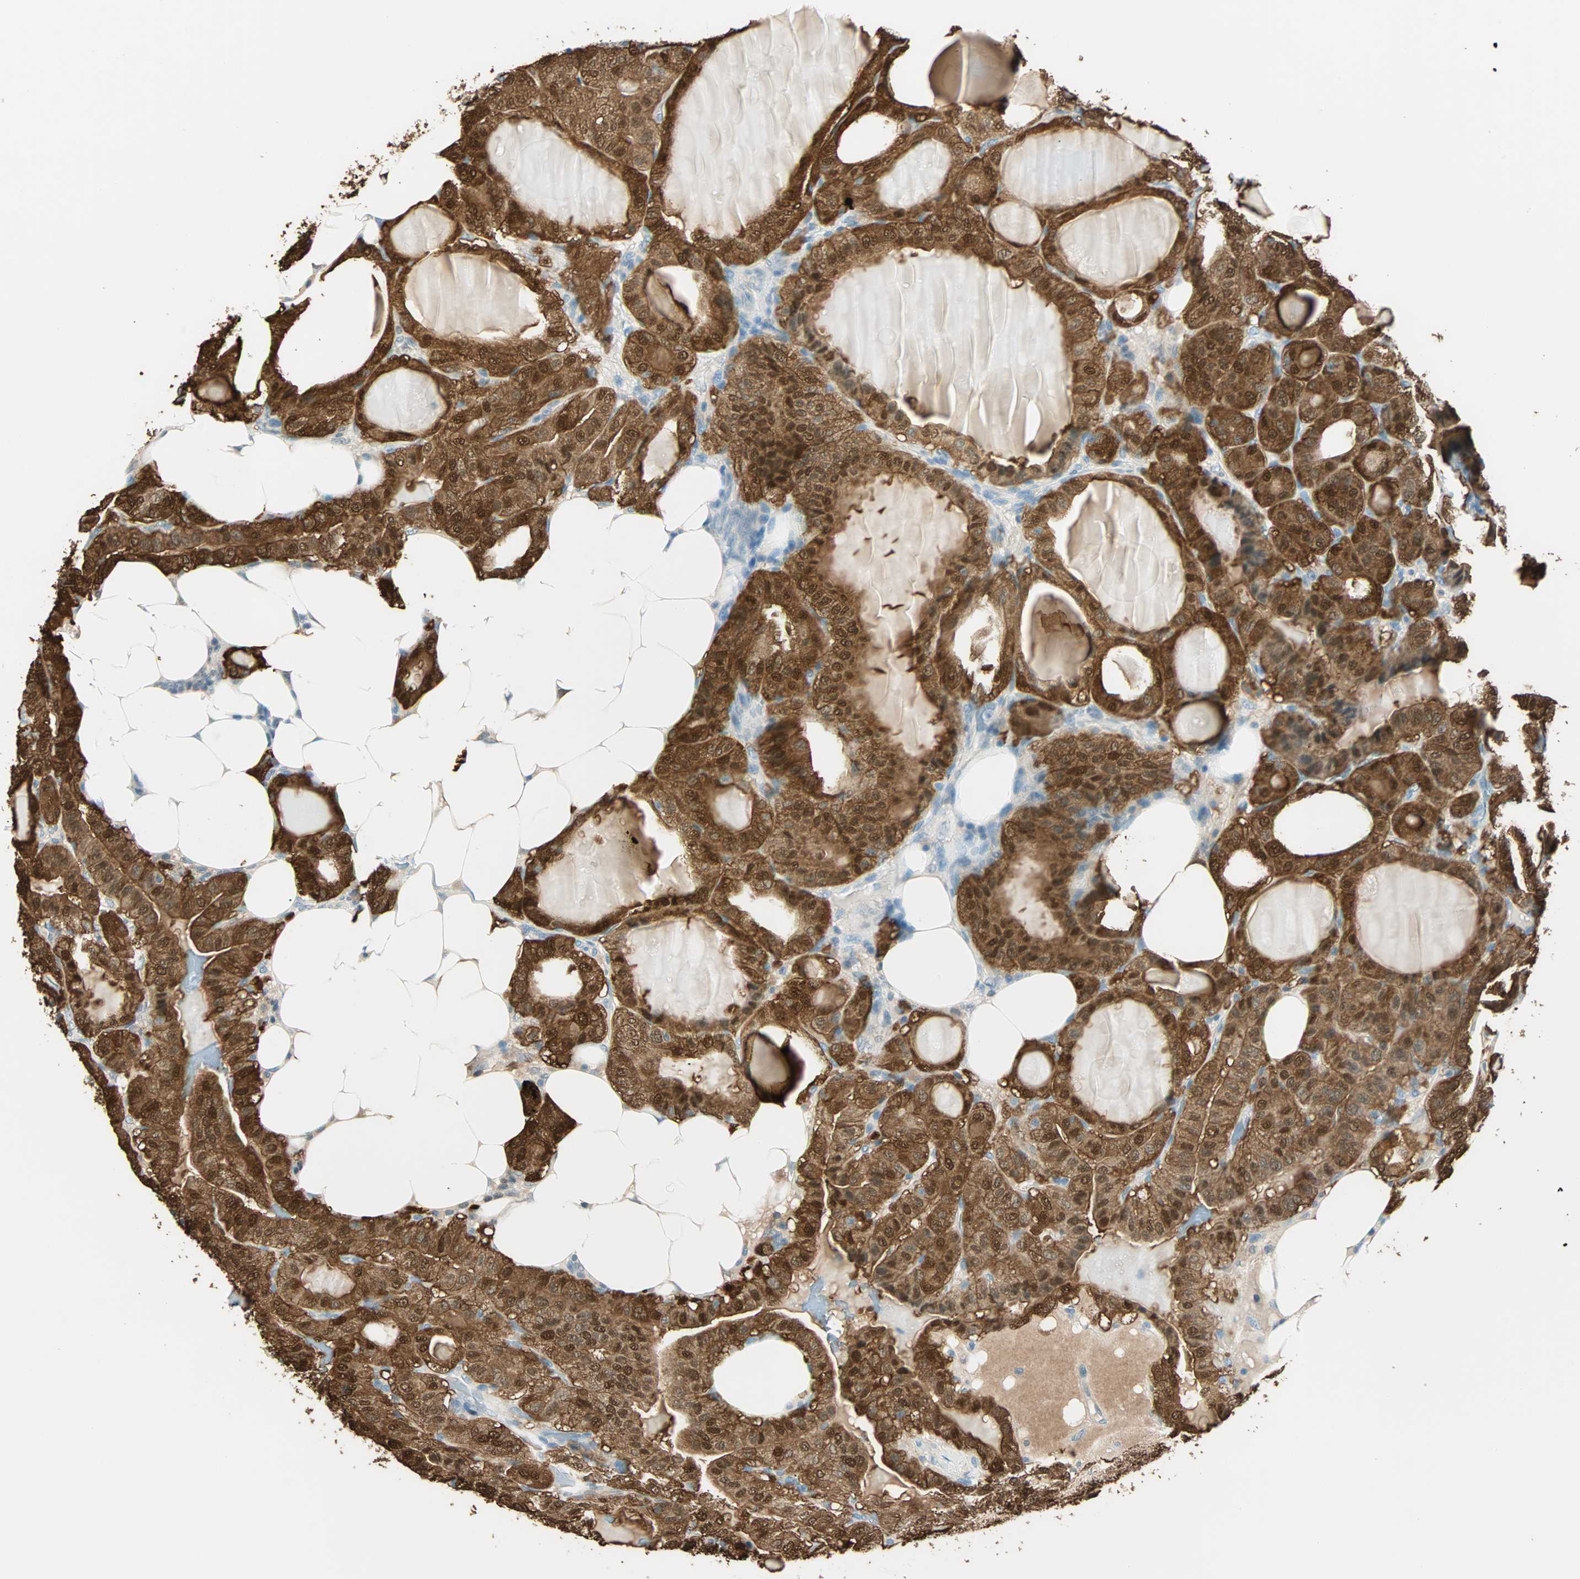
{"staining": {"intensity": "strong", "quantity": ">75%", "location": "cytoplasmic/membranous,nuclear"}, "tissue": "thyroid cancer", "cell_type": "Tumor cells", "image_type": "cancer", "snomed": [{"axis": "morphology", "description": "Papillary adenocarcinoma, NOS"}, {"axis": "topography", "description": "Thyroid gland"}], "caption": "The immunohistochemical stain labels strong cytoplasmic/membranous and nuclear positivity in tumor cells of thyroid cancer tissue.", "gene": "S100A1", "patient": {"sex": "male", "age": 77}}